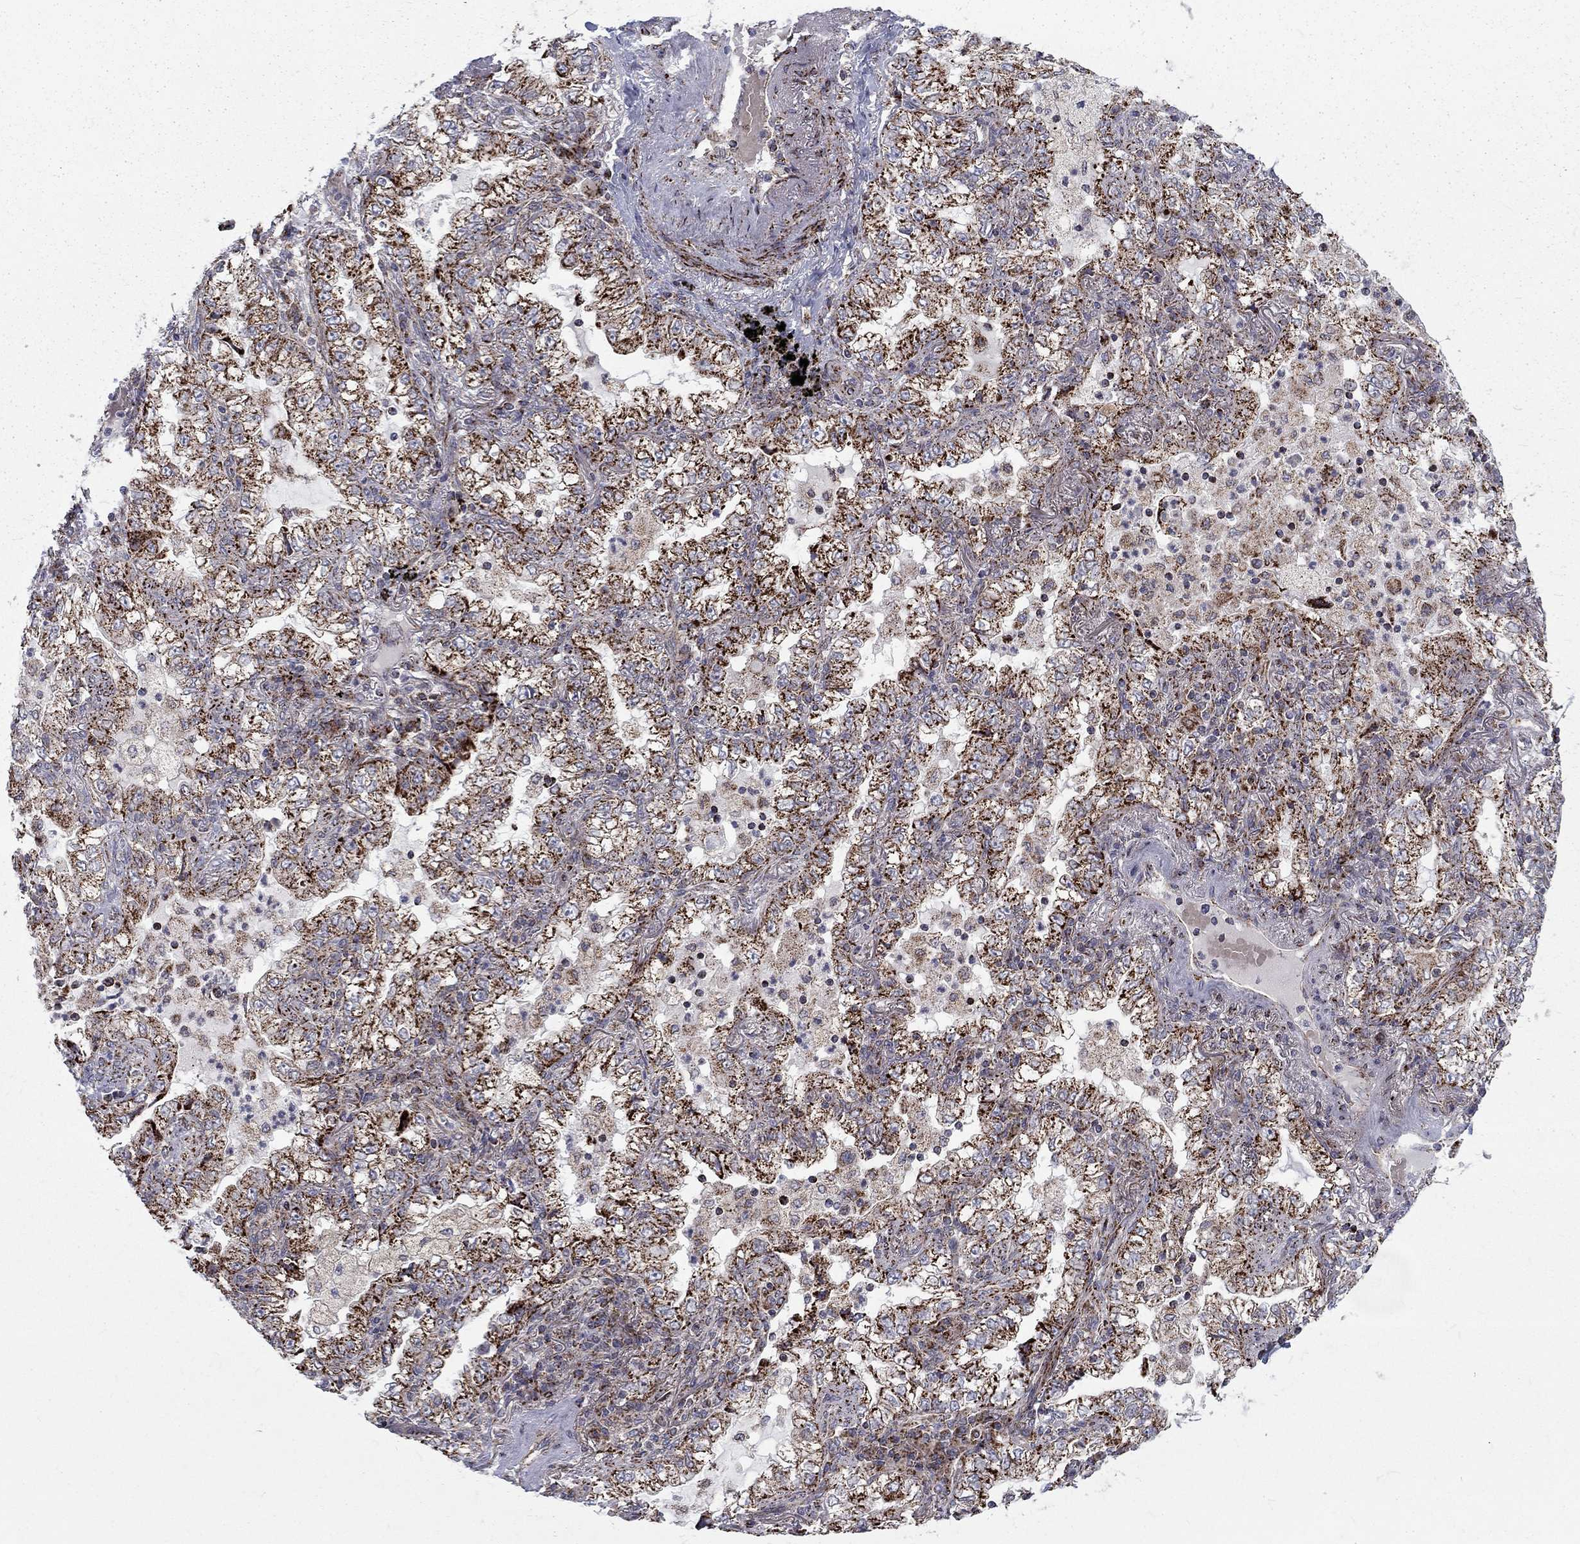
{"staining": {"intensity": "strong", "quantity": ">75%", "location": "cytoplasmic/membranous"}, "tissue": "lung cancer", "cell_type": "Tumor cells", "image_type": "cancer", "snomed": [{"axis": "morphology", "description": "Adenocarcinoma, NOS"}, {"axis": "topography", "description": "Lung"}], "caption": "An image of adenocarcinoma (lung) stained for a protein reveals strong cytoplasmic/membranous brown staining in tumor cells. (DAB (3,3'-diaminobenzidine) = brown stain, brightfield microscopy at high magnification).", "gene": "ALDH1B1", "patient": {"sex": "female", "age": 73}}